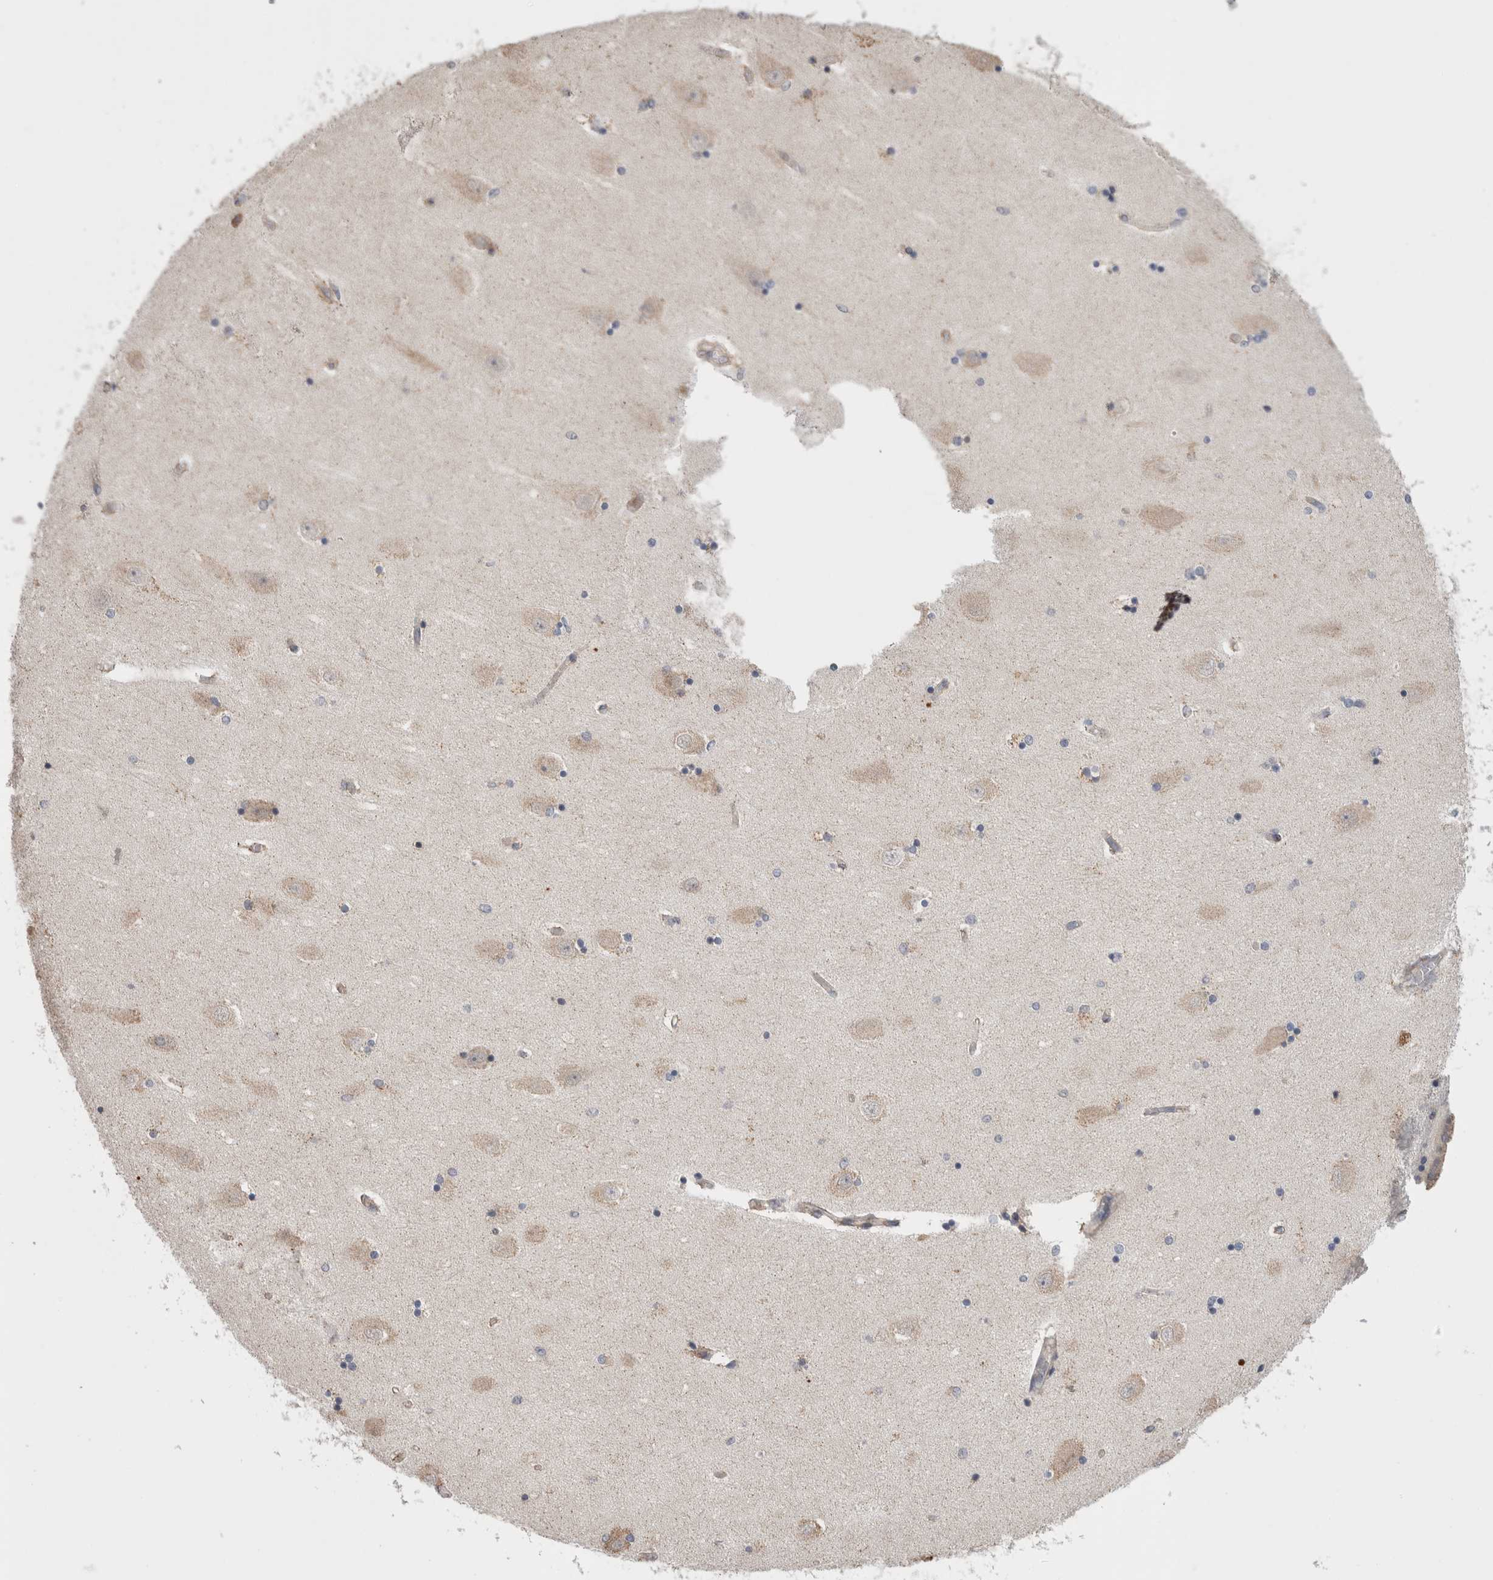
{"staining": {"intensity": "negative", "quantity": "none", "location": "none"}, "tissue": "hippocampus", "cell_type": "Glial cells", "image_type": "normal", "snomed": [{"axis": "morphology", "description": "Normal tissue, NOS"}, {"axis": "topography", "description": "Hippocampus"}], "caption": "Immunohistochemistry micrograph of normal hippocampus stained for a protein (brown), which reveals no expression in glial cells.", "gene": "SMAP2", "patient": {"sex": "female", "age": 54}}